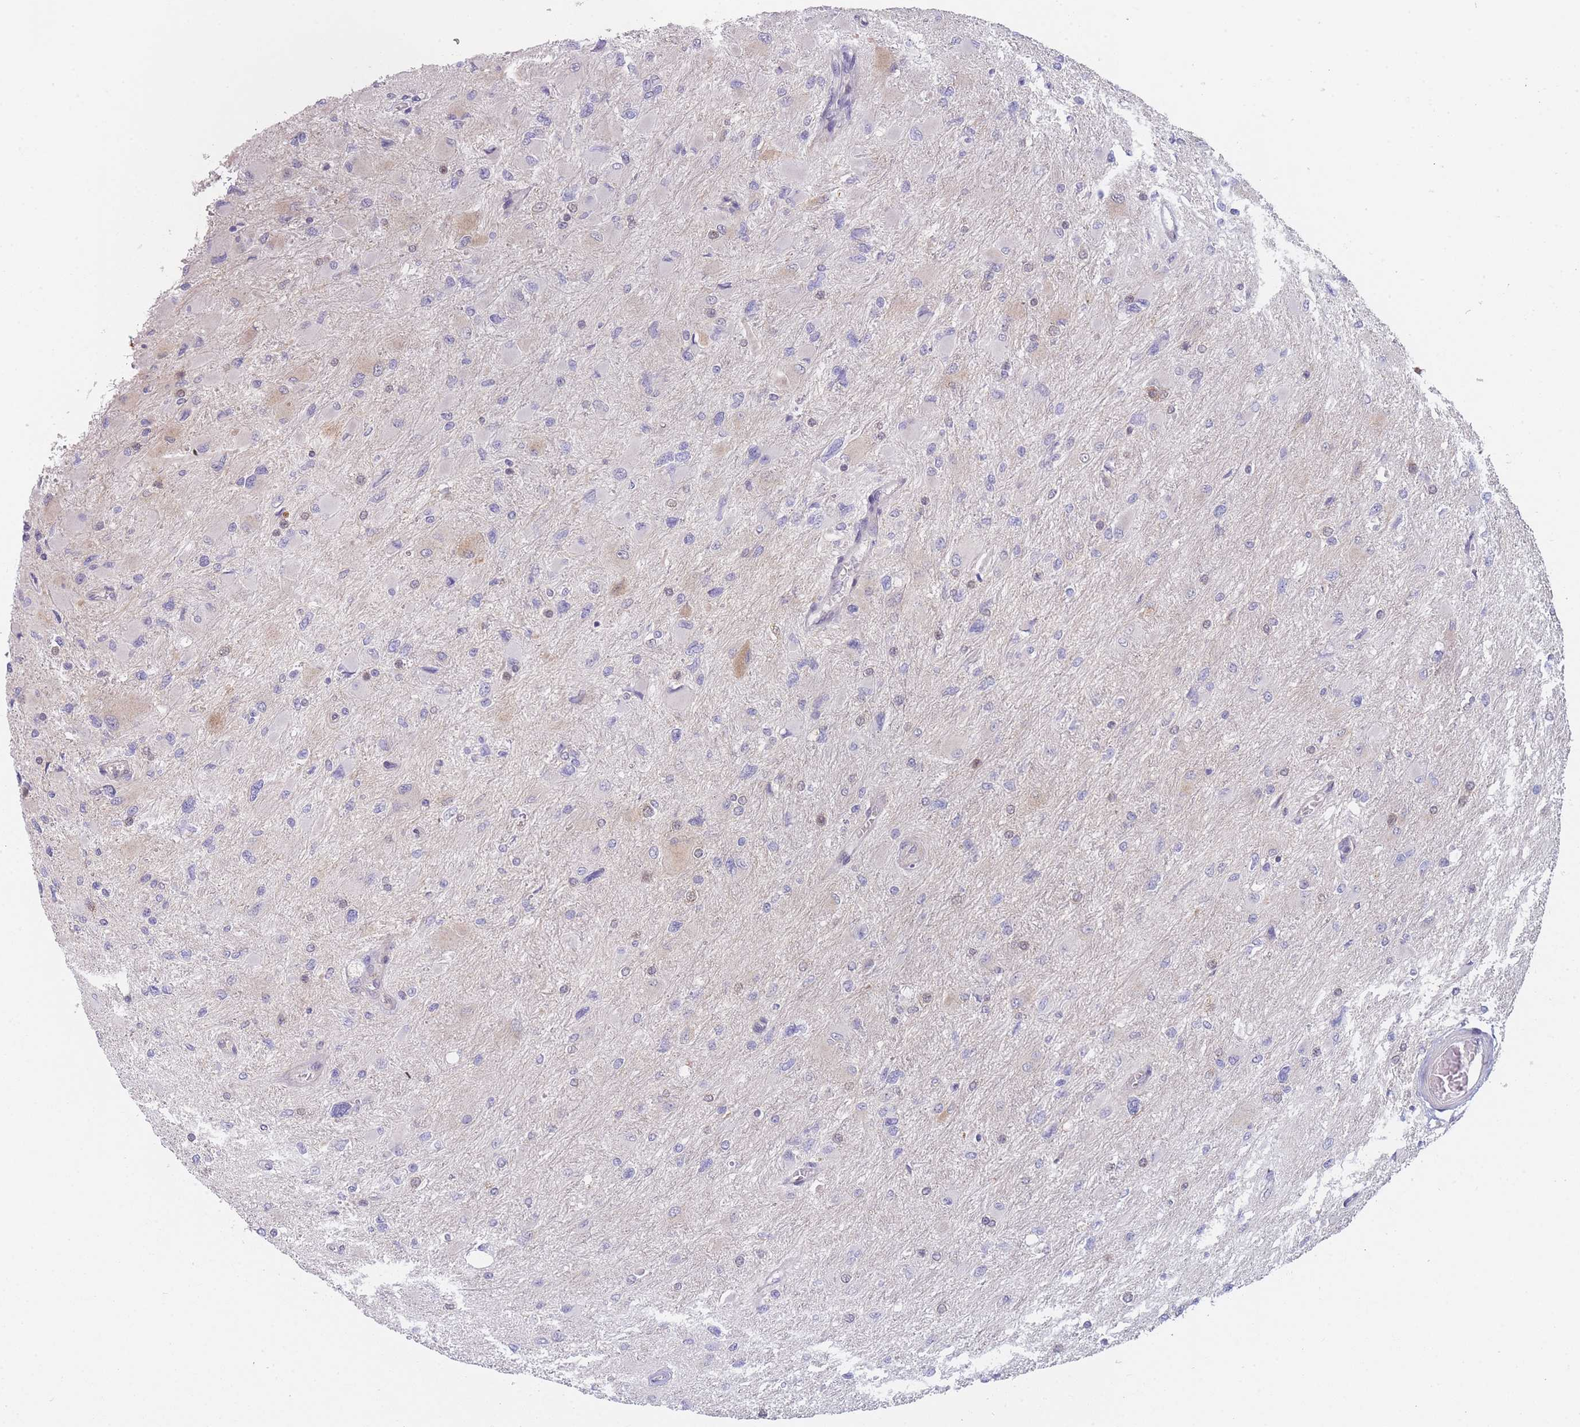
{"staining": {"intensity": "negative", "quantity": "none", "location": "none"}, "tissue": "glioma", "cell_type": "Tumor cells", "image_type": "cancer", "snomed": [{"axis": "morphology", "description": "Glioma, malignant, High grade"}, {"axis": "topography", "description": "Cerebral cortex"}], "caption": "A micrograph of malignant glioma (high-grade) stained for a protein shows no brown staining in tumor cells.", "gene": "MRI1", "patient": {"sex": "female", "age": 36}}